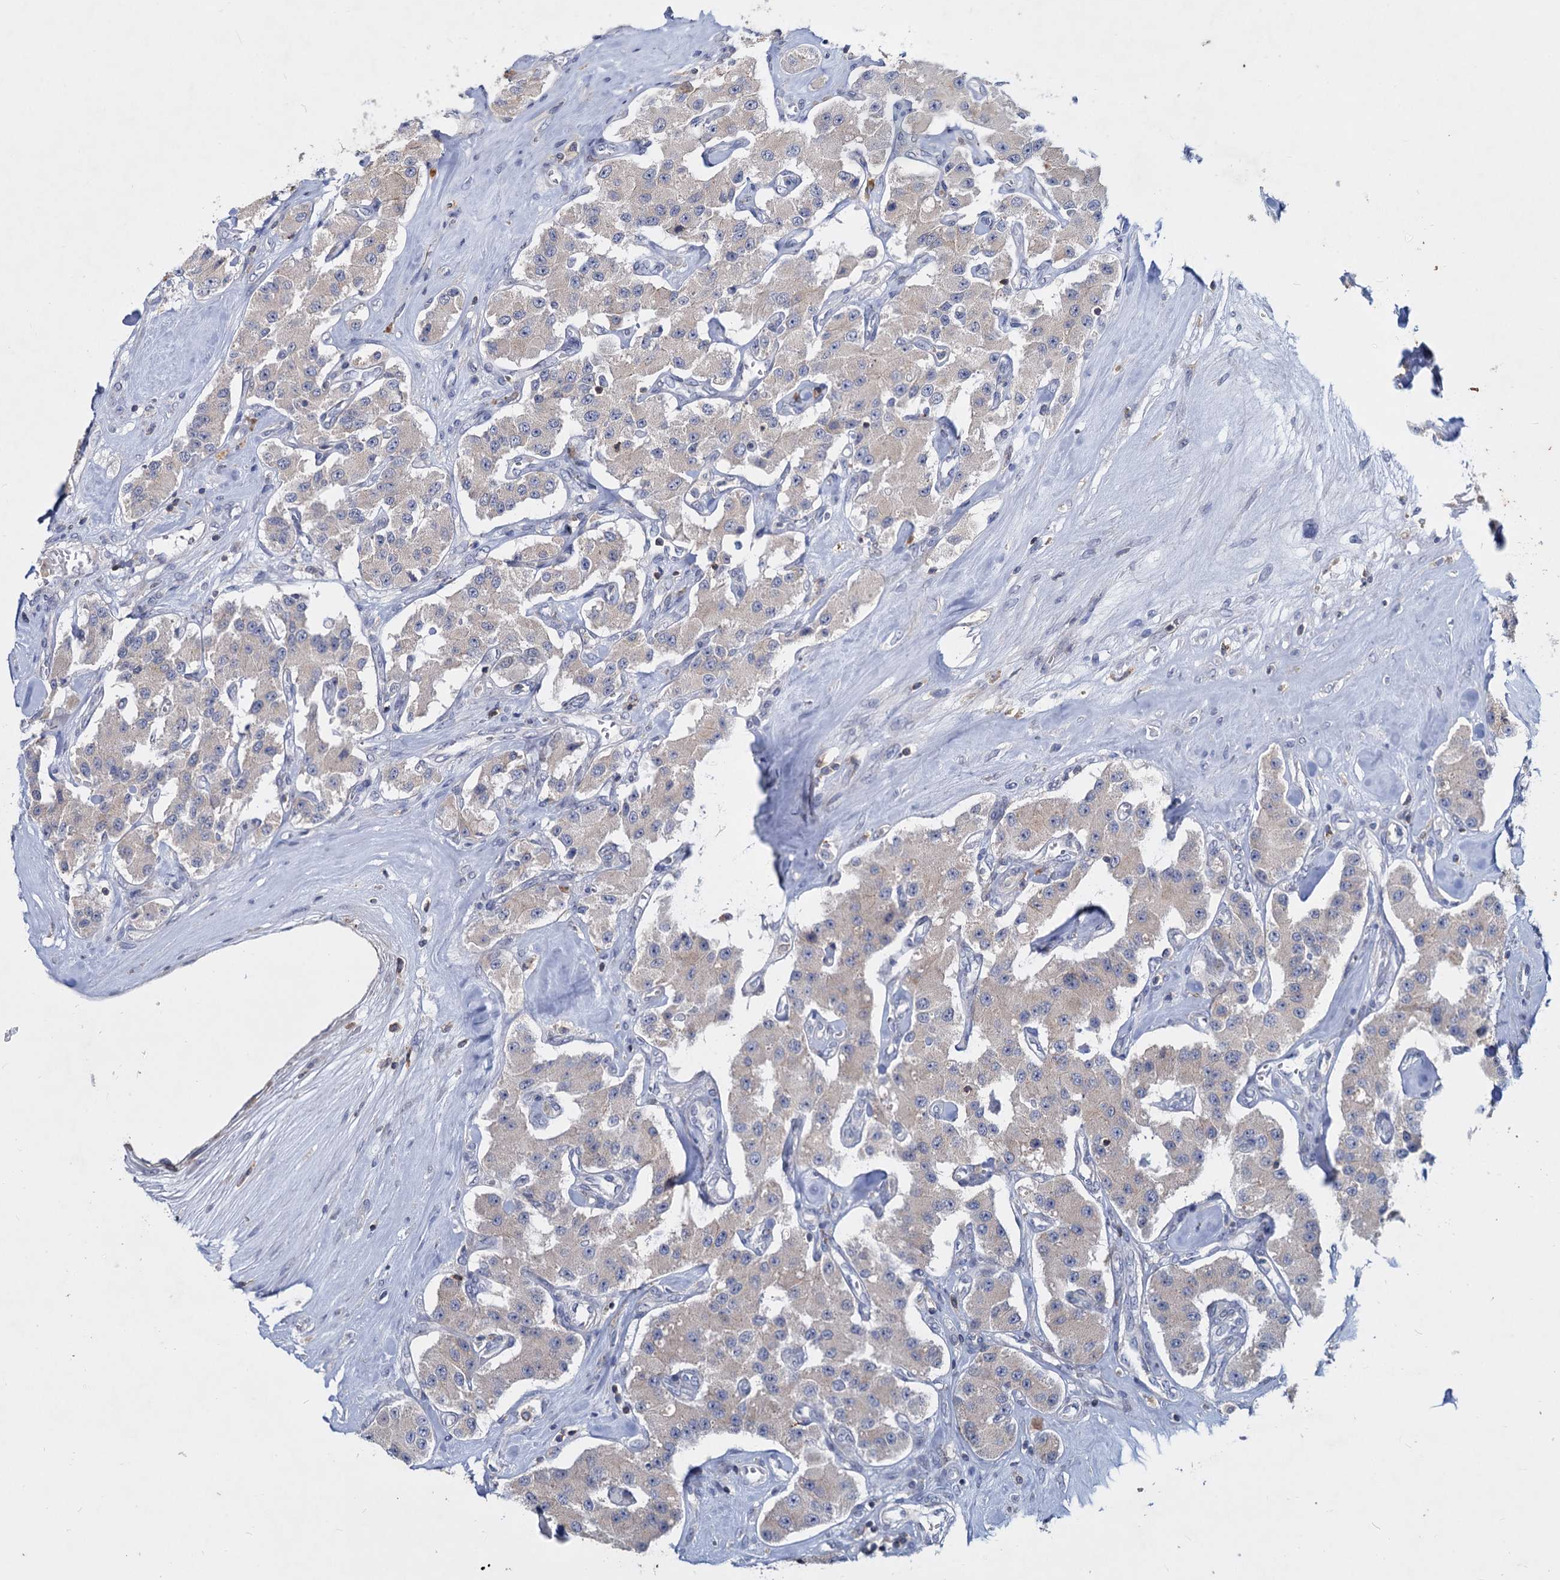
{"staining": {"intensity": "weak", "quantity": "<25%", "location": "cytoplasmic/membranous"}, "tissue": "carcinoid", "cell_type": "Tumor cells", "image_type": "cancer", "snomed": [{"axis": "morphology", "description": "Carcinoid, malignant, NOS"}, {"axis": "topography", "description": "Pancreas"}], "caption": "High magnification brightfield microscopy of carcinoid stained with DAB (brown) and counterstained with hematoxylin (blue): tumor cells show no significant expression. (DAB (3,3'-diaminobenzidine) IHC, high magnification).", "gene": "LRCH4", "patient": {"sex": "male", "age": 41}}